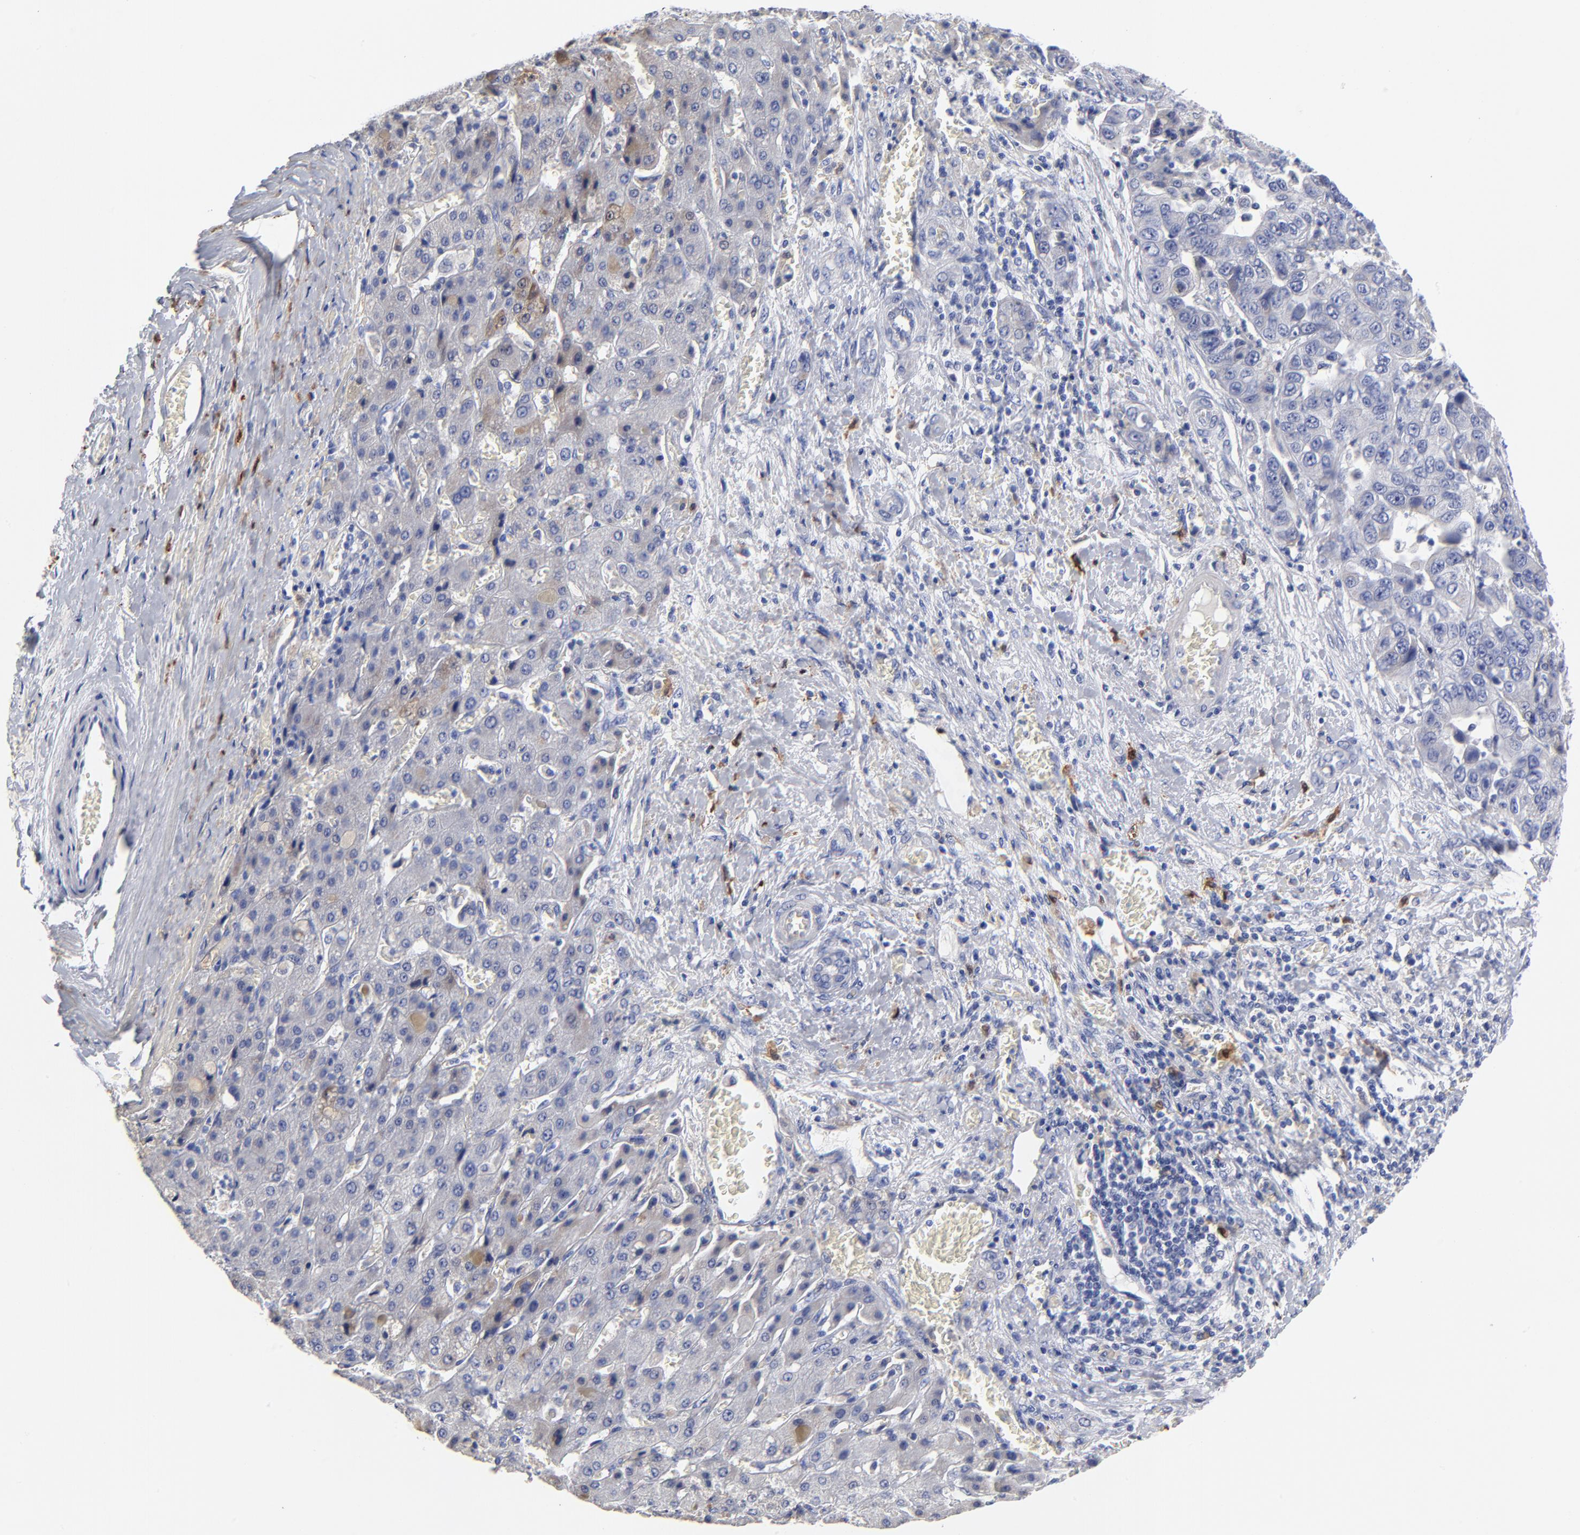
{"staining": {"intensity": "negative", "quantity": "none", "location": "none"}, "tissue": "liver cancer", "cell_type": "Tumor cells", "image_type": "cancer", "snomed": [{"axis": "morphology", "description": "Cholangiocarcinoma"}, {"axis": "topography", "description": "Liver"}], "caption": "Liver cholangiocarcinoma was stained to show a protein in brown. There is no significant positivity in tumor cells.", "gene": "PTP4A1", "patient": {"sex": "female", "age": 52}}